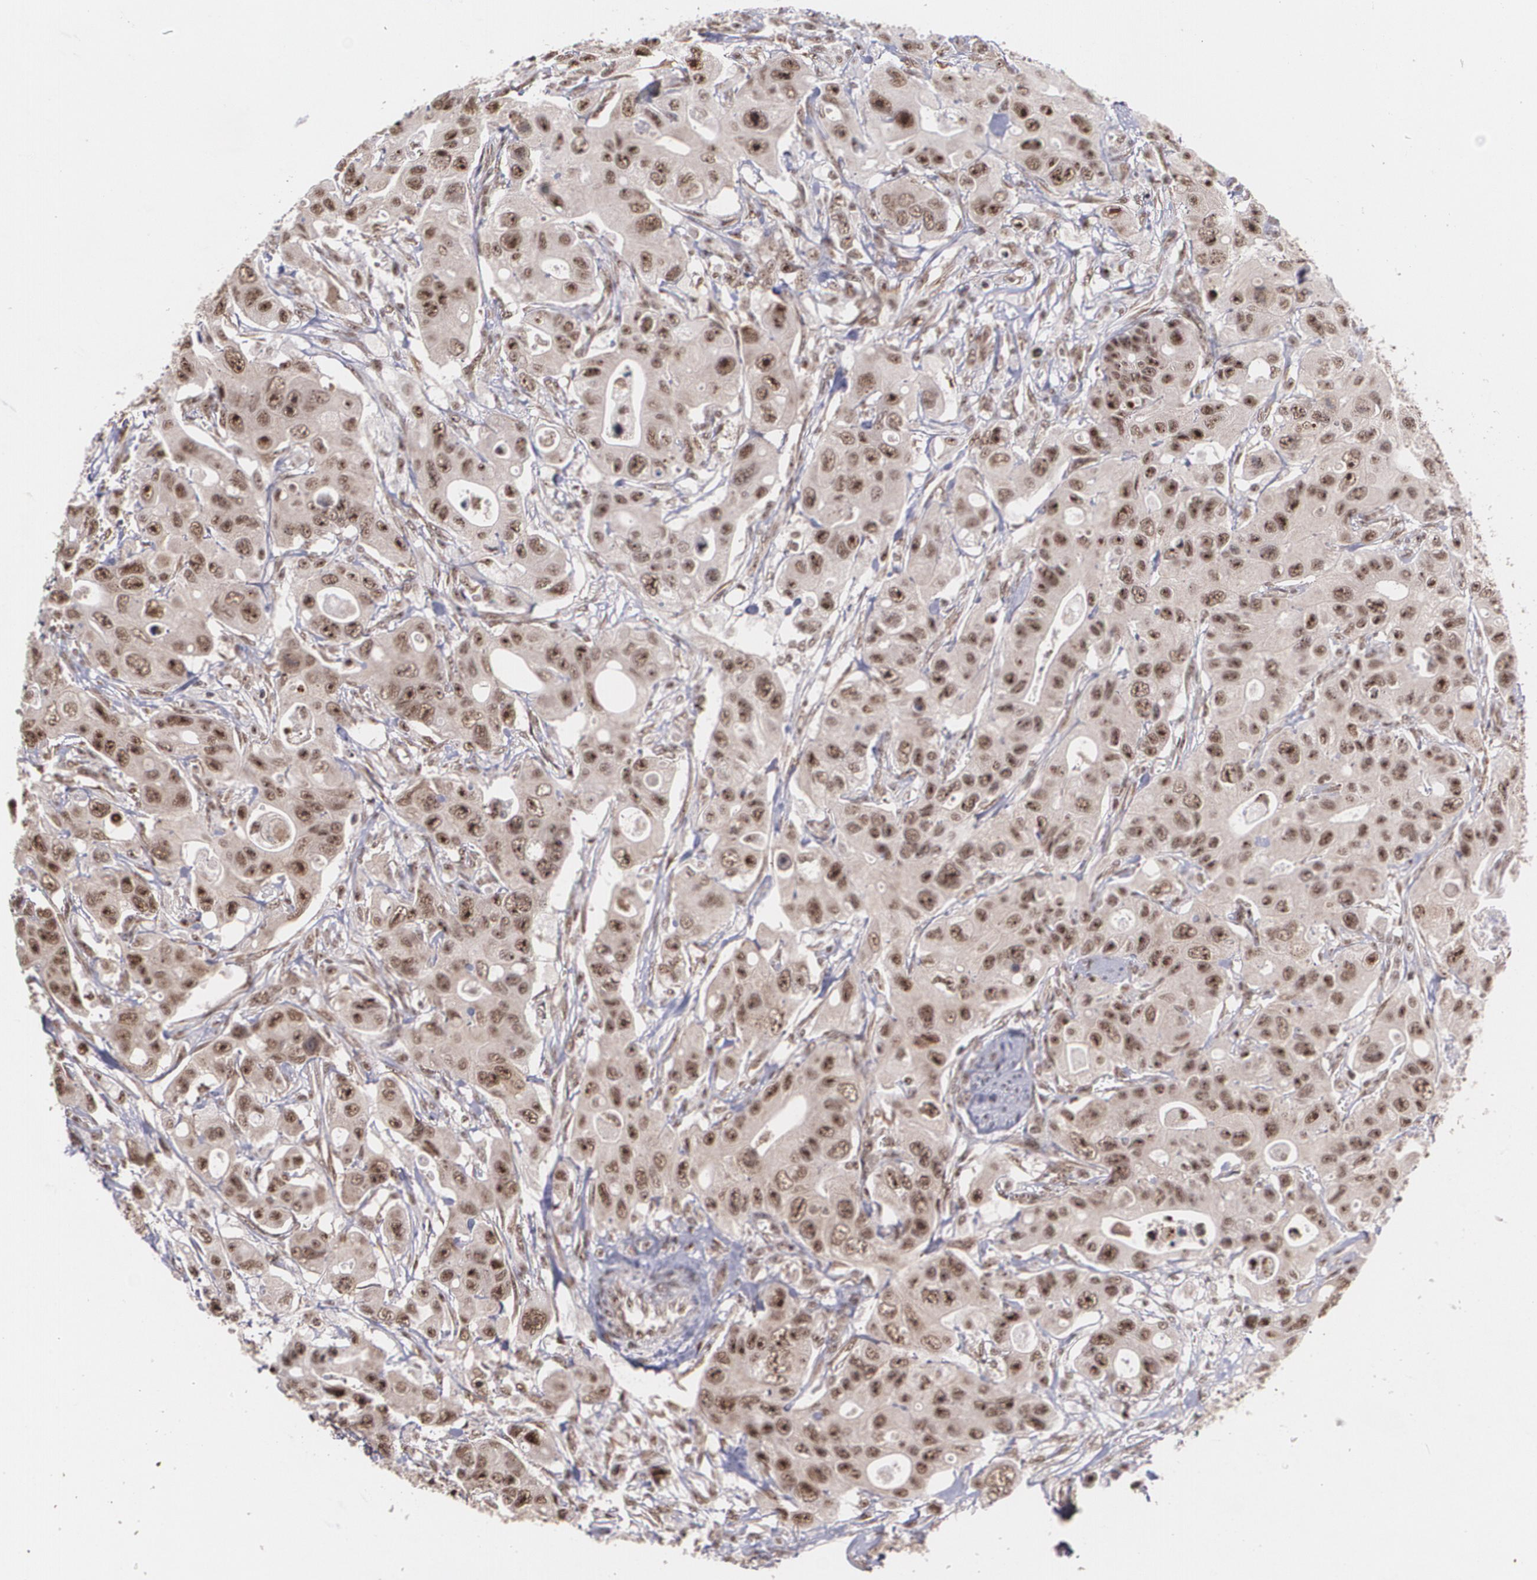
{"staining": {"intensity": "strong", "quantity": ">75%", "location": "cytoplasmic/membranous,nuclear"}, "tissue": "colorectal cancer", "cell_type": "Tumor cells", "image_type": "cancer", "snomed": [{"axis": "morphology", "description": "Adenocarcinoma, NOS"}, {"axis": "topography", "description": "Colon"}], "caption": "A micrograph of colorectal cancer stained for a protein displays strong cytoplasmic/membranous and nuclear brown staining in tumor cells.", "gene": "C6orf15", "patient": {"sex": "female", "age": 46}}